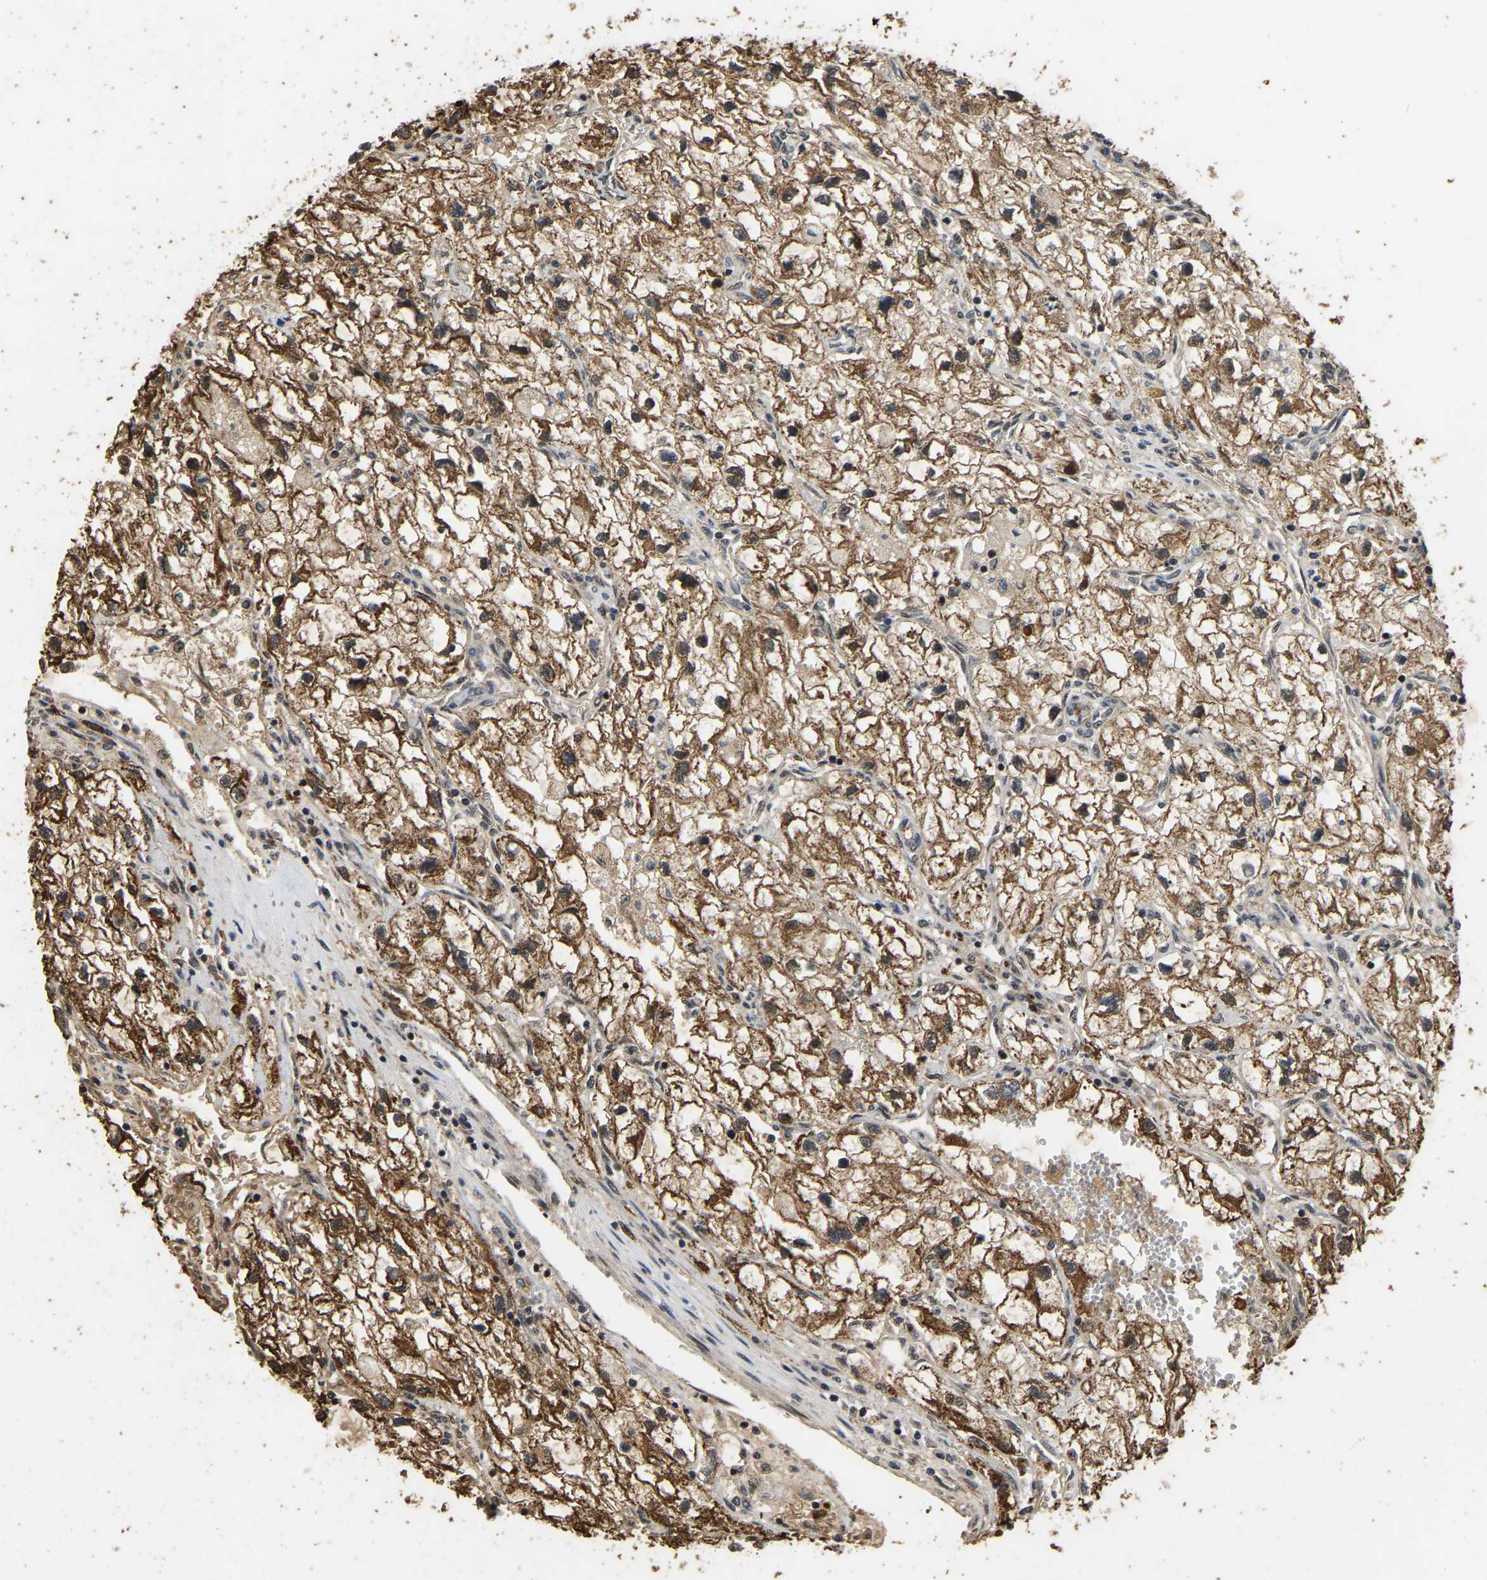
{"staining": {"intensity": "moderate", "quantity": ">75%", "location": "cytoplasmic/membranous,nuclear"}, "tissue": "renal cancer", "cell_type": "Tumor cells", "image_type": "cancer", "snomed": [{"axis": "morphology", "description": "Adenocarcinoma, NOS"}, {"axis": "topography", "description": "Kidney"}], "caption": "Human renal cancer stained with a brown dye displays moderate cytoplasmic/membranous and nuclear positive positivity in approximately >75% of tumor cells.", "gene": "CIAO1", "patient": {"sex": "female", "age": 70}}